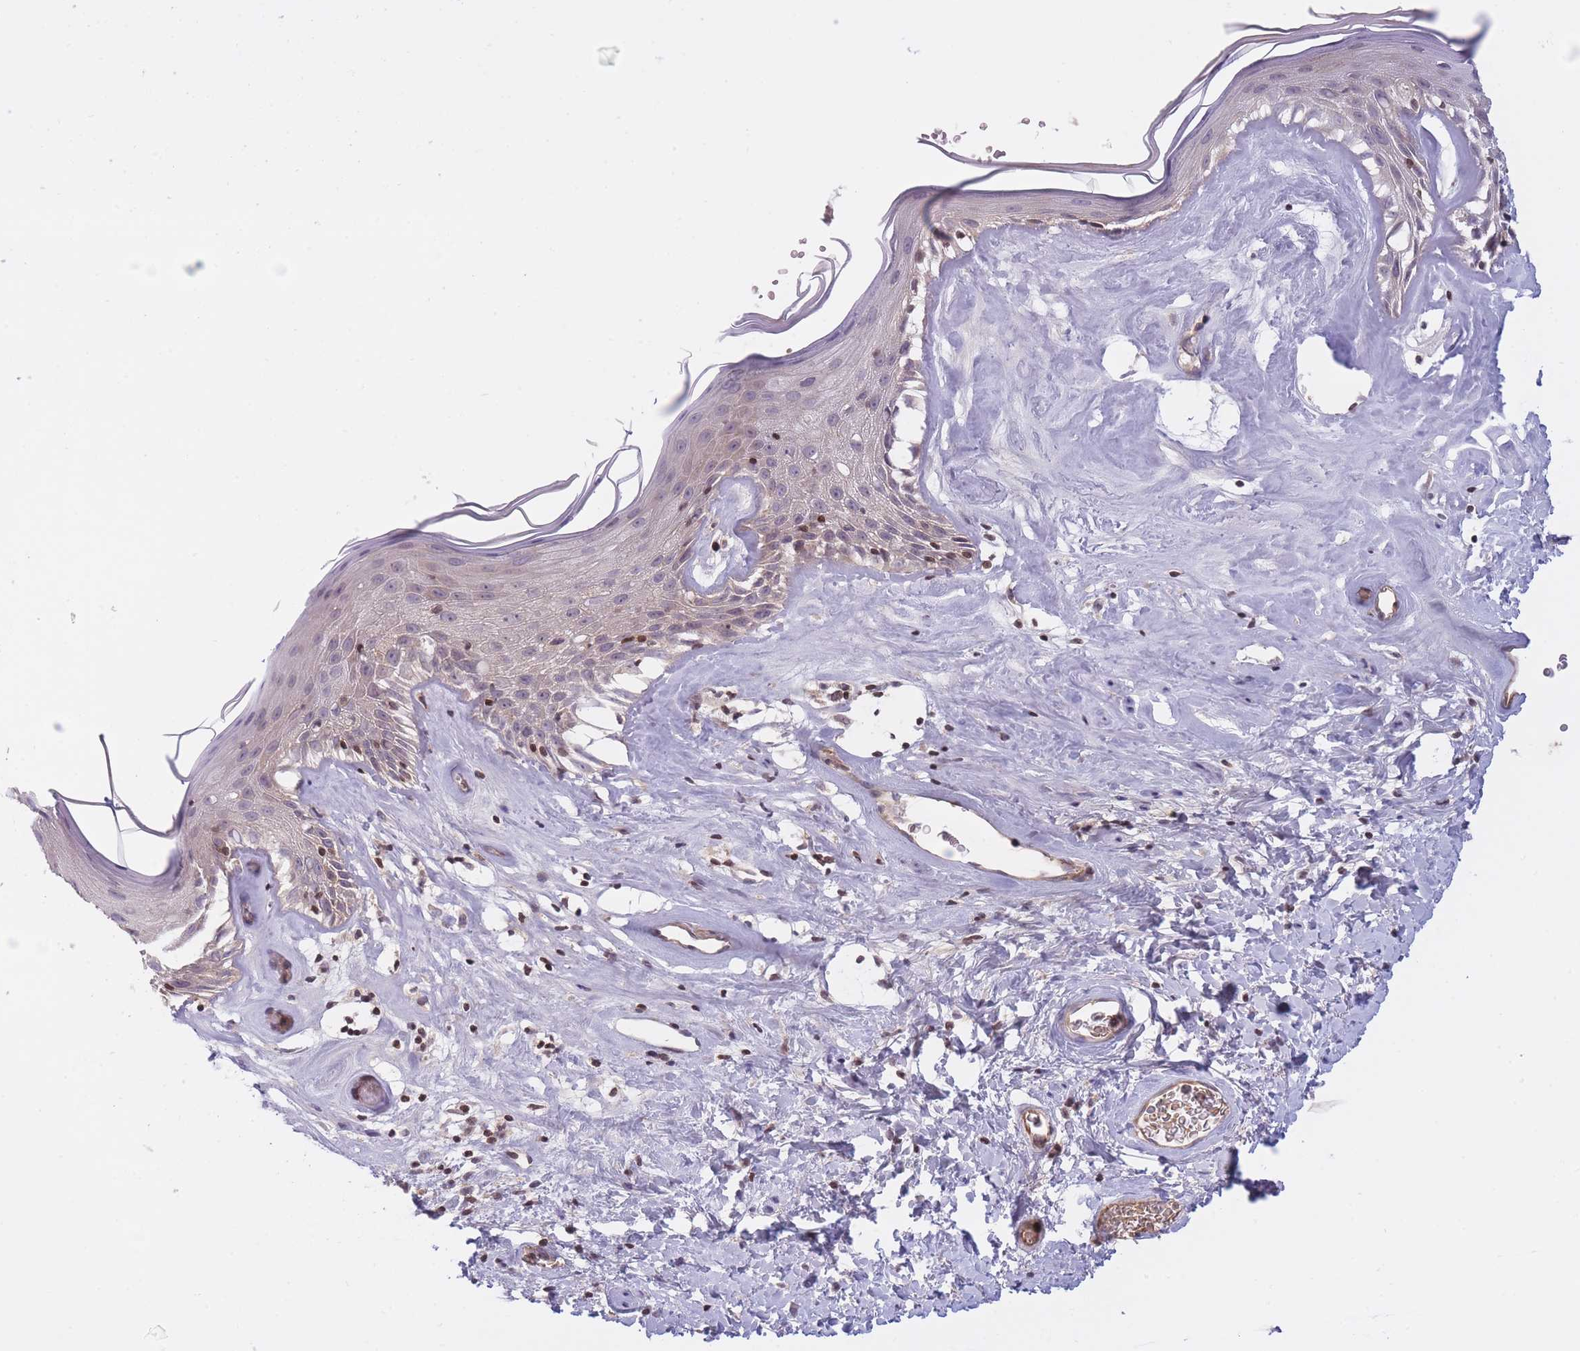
{"staining": {"intensity": "moderate", "quantity": "25%-75%", "location": "cytoplasmic/membranous,nuclear"}, "tissue": "skin", "cell_type": "Epidermal cells", "image_type": "normal", "snomed": [{"axis": "morphology", "description": "Normal tissue, NOS"}, {"axis": "morphology", "description": "Inflammation, NOS"}, {"axis": "topography", "description": "Vulva"}], "caption": "Moderate cytoplasmic/membranous,nuclear positivity for a protein is present in about 25%-75% of epidermal cells of benign skin using IHC.", "gene": "SLC35F5", "patient": {"sex": "female", "age": 86}}